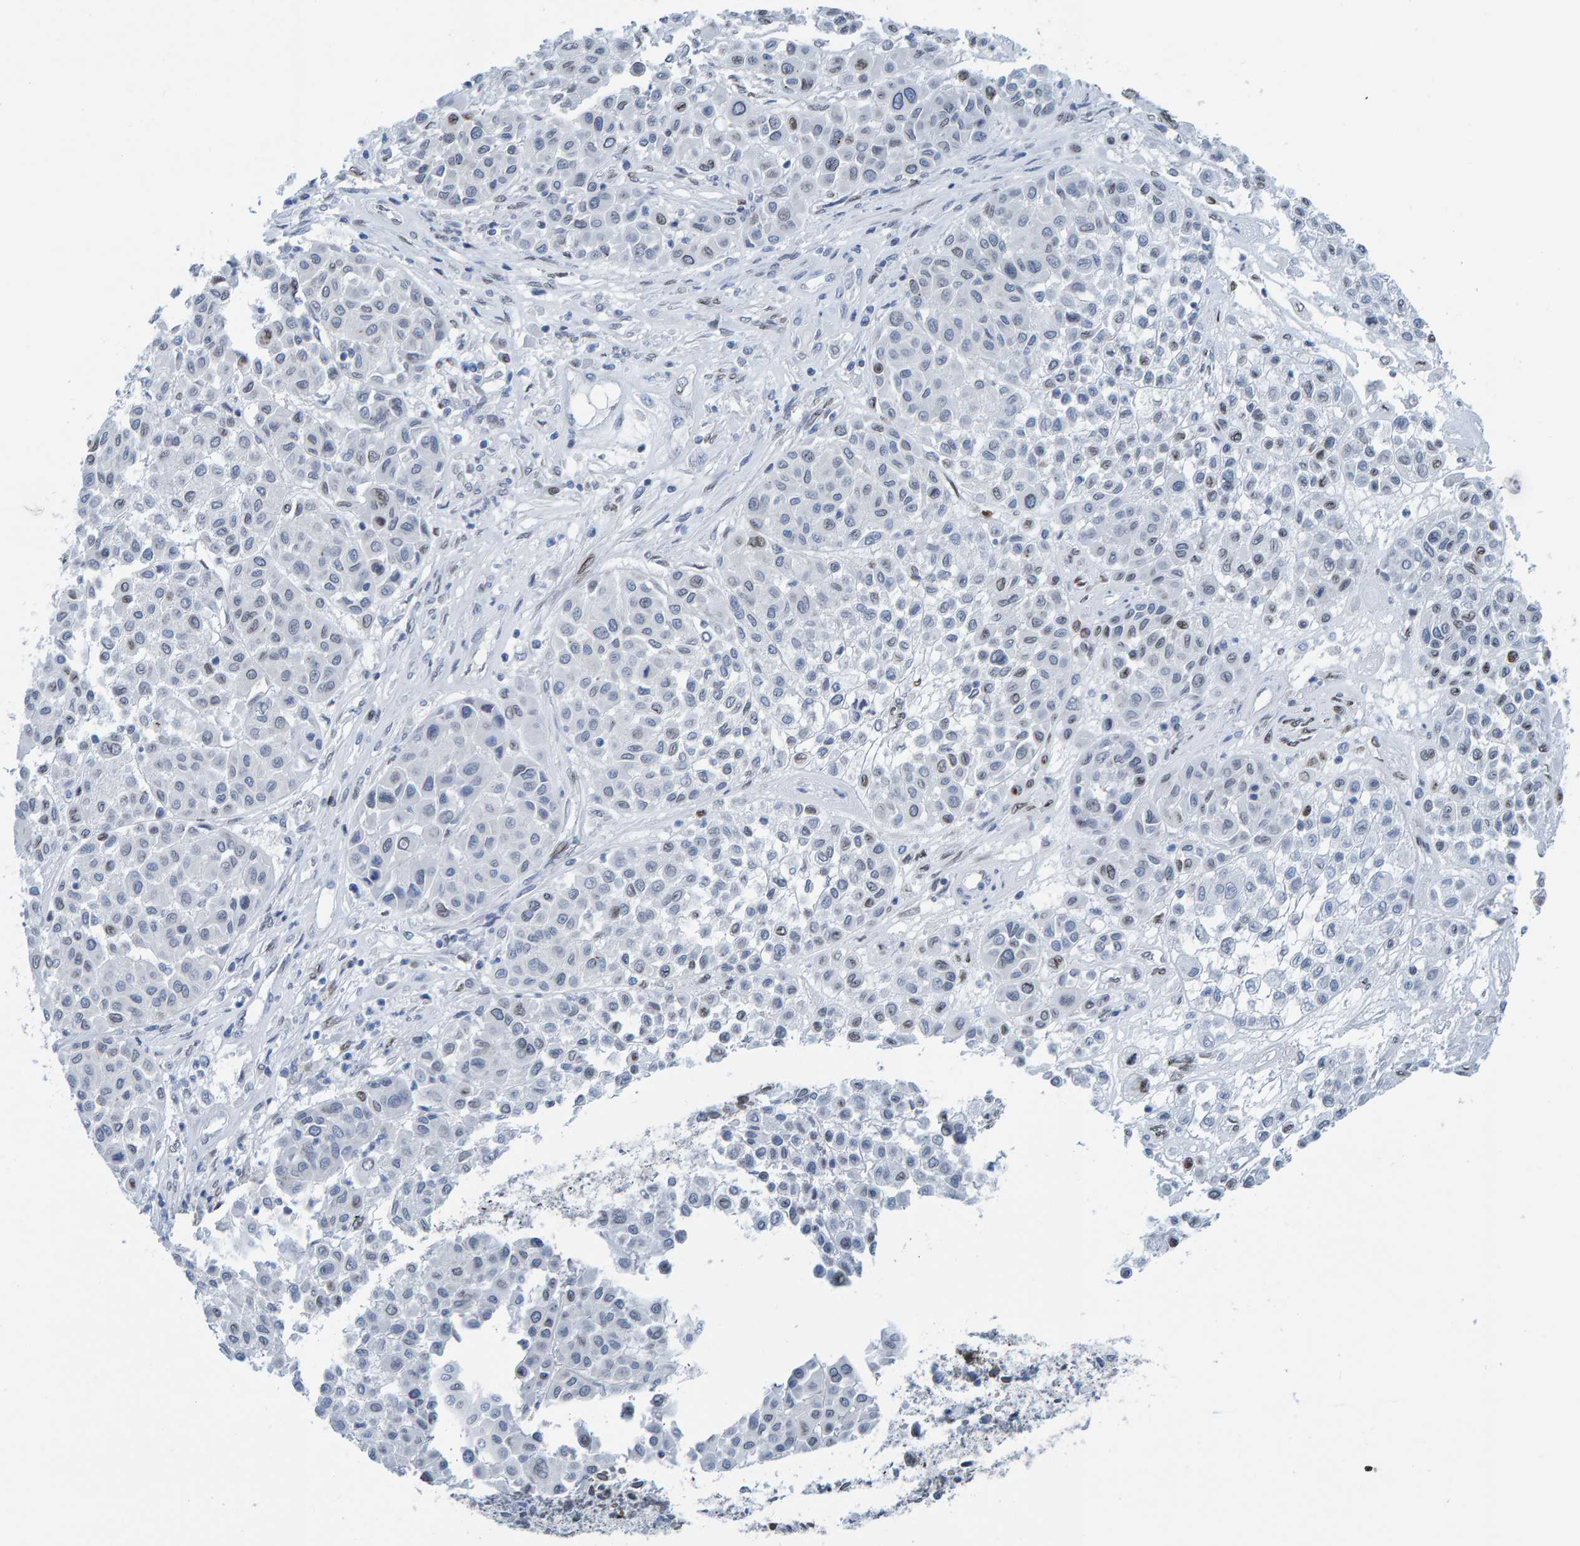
{"staining": {"intensity": "weak", "quantity": "<25%", "location": "nuclear"}, "tissue": "melanoma", "cell_type": "Tumor cells", "image_type": "cancer", "snomed": [{"axis": "morphology", "description": "Malignant melanoma, Metastatic site"}, {"axis": "topography", "description": "Soft tissue"}], "caption": "Histopathology image shows no significant protein positivity in tumor cells of malignant melanoma (metastatic site).", "gene": "LMNB2", "patient": {"sex": "male", "age": 41}}